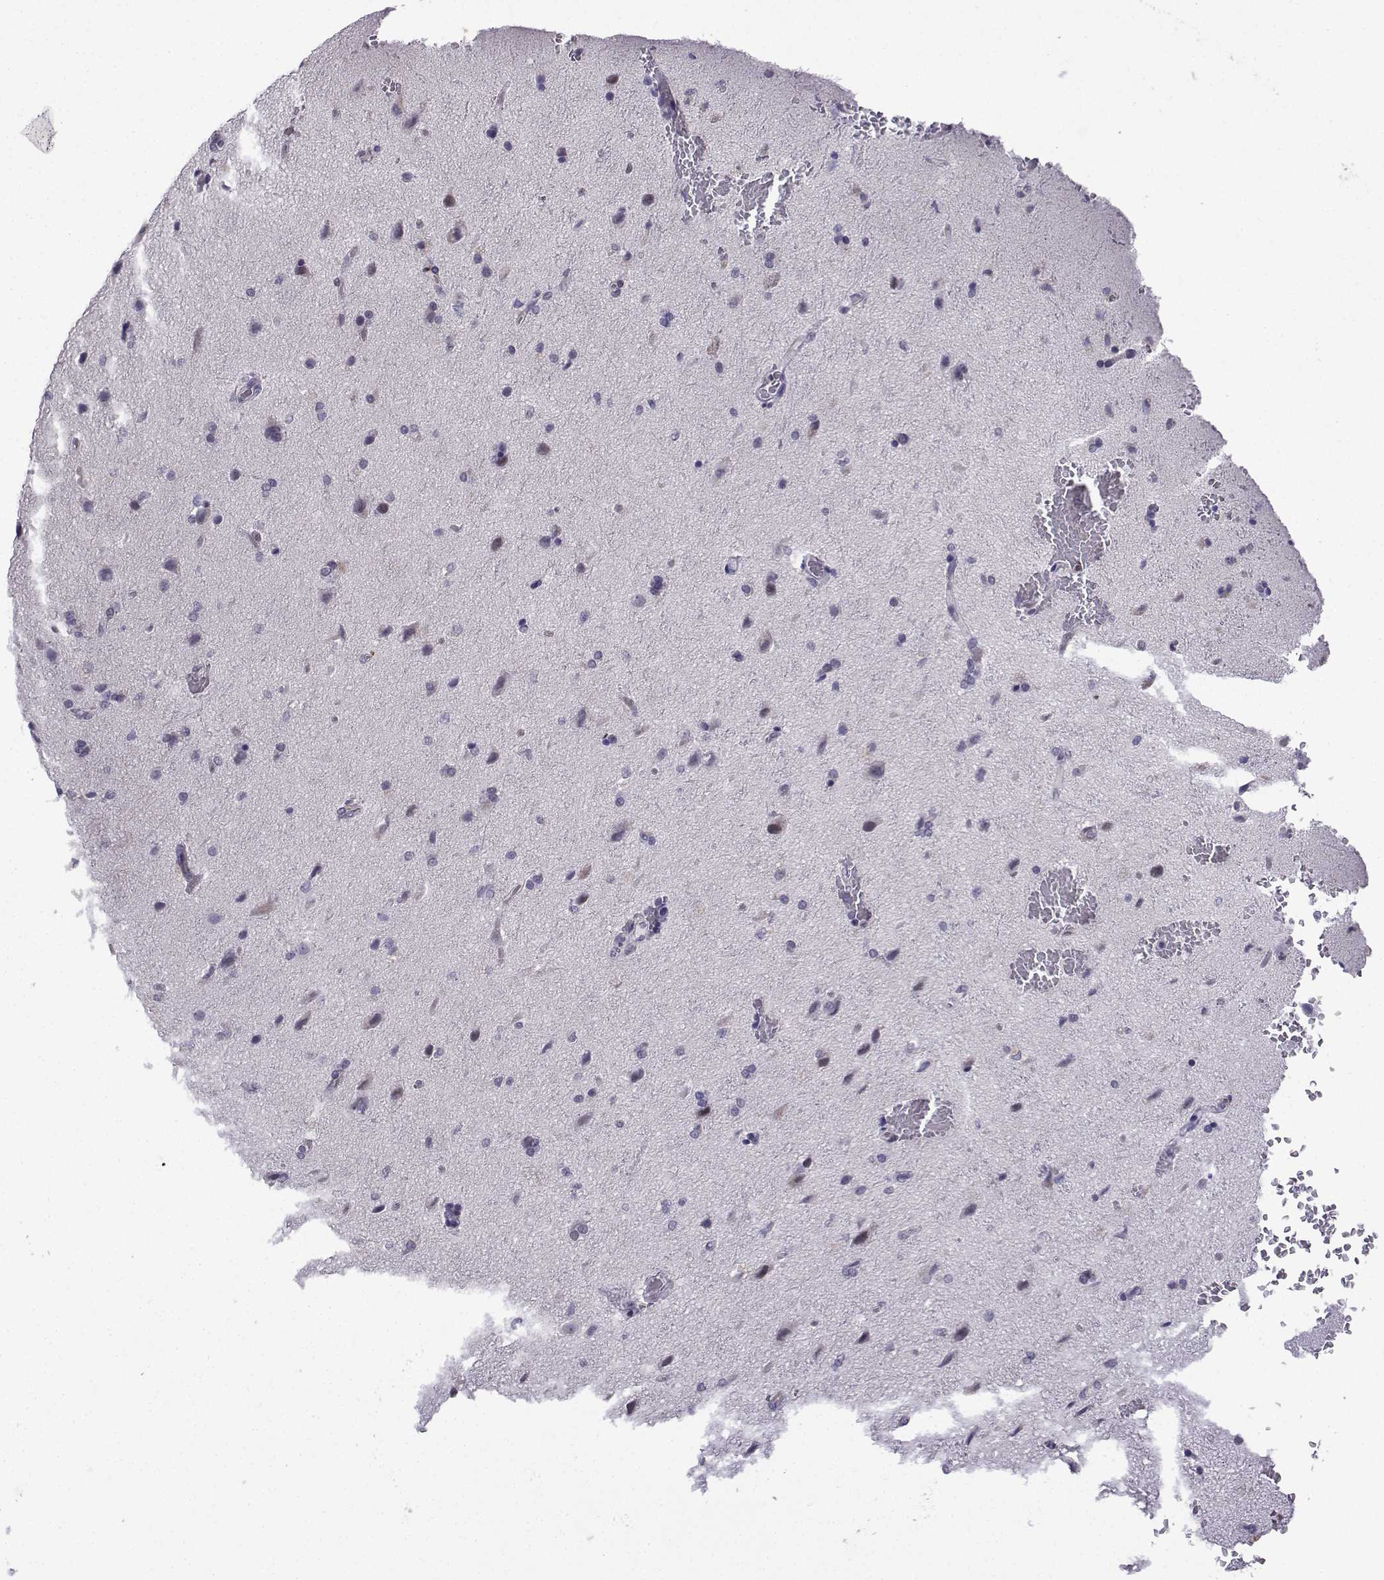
{"staining": {"intensity": "negative", "quantity": "none", "location": "none"}, "tissue": "glioma", "cell_type": "Tumor cells", "image_type": "cancer", "snomed": [{"axis": "morphology", "description": "Glioma, malignant, High grade"}, {"axis": "topography", "description": "Brain"}], "caption": "There is no significant positivity in tumor cells of malignant high-grade glioma. (DAB immunohistochemistry (IHC) visualized using brightfield microscopy, high magnification).", "gene": "INCENP", "patient": {"sex": "male", "age": 68}}